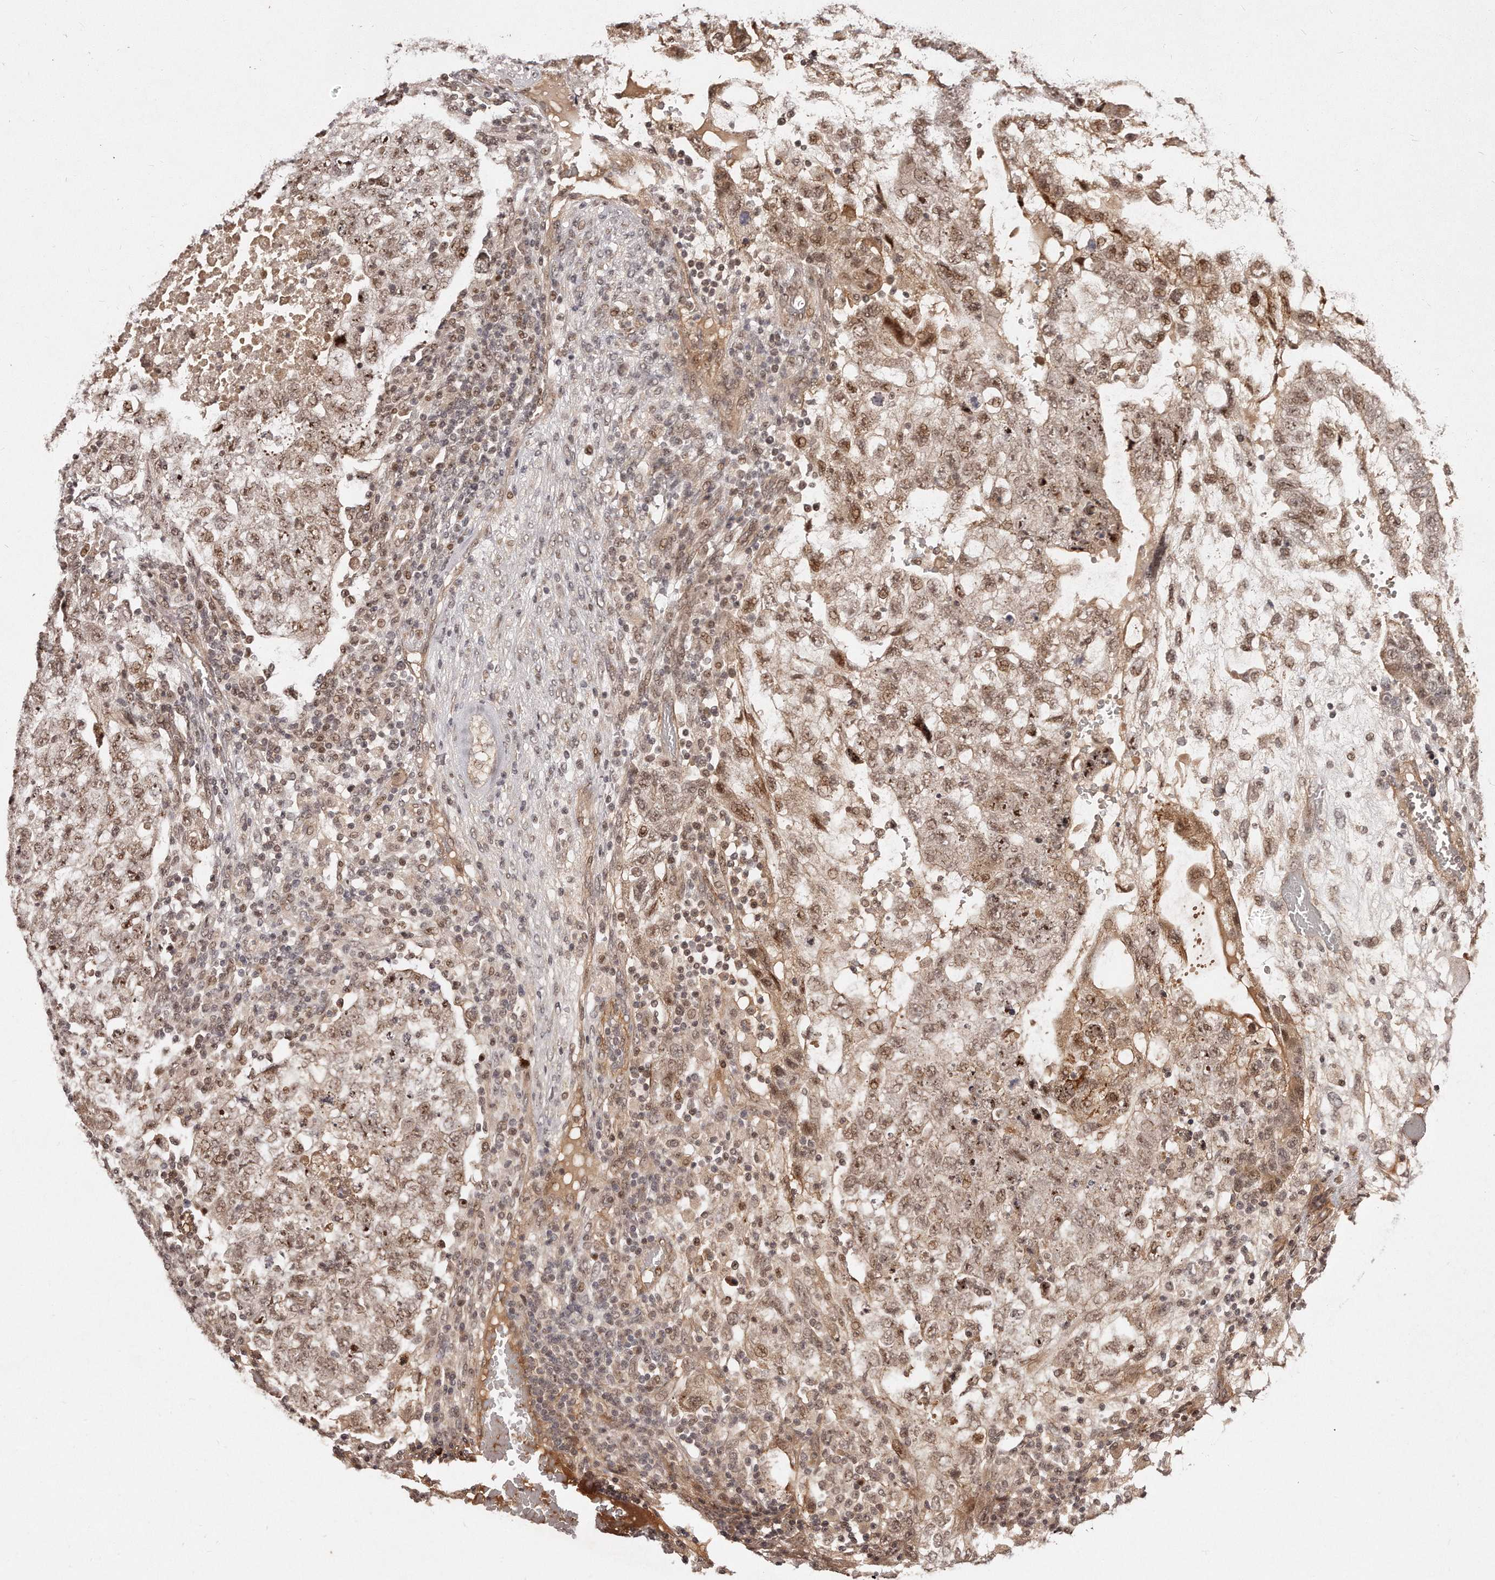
{"staining": {"intensity": "moderate", "quantity": ">75%", "location": "cytoplasmic/membranous,nuclear"}, "tissue": "testis cancer", "cell_type": "Tumor cells", "image_type": "cancer", "snomed": [{"axis": "morphology", "description": "Carcinoma, Embryonal, NOS"}, {"axis": "topography", "description": "Testis"}], "caption": "Brown immunohistochemical staining in human testis embryonal carcinoma exhibits moderate cytoplasmic/membranous and nuclear staining in approximately >75% of tumor cells. Nuclei are stained in blue.", "gene": "SOX4", "patient": {"sex": "male", "age": 36}}